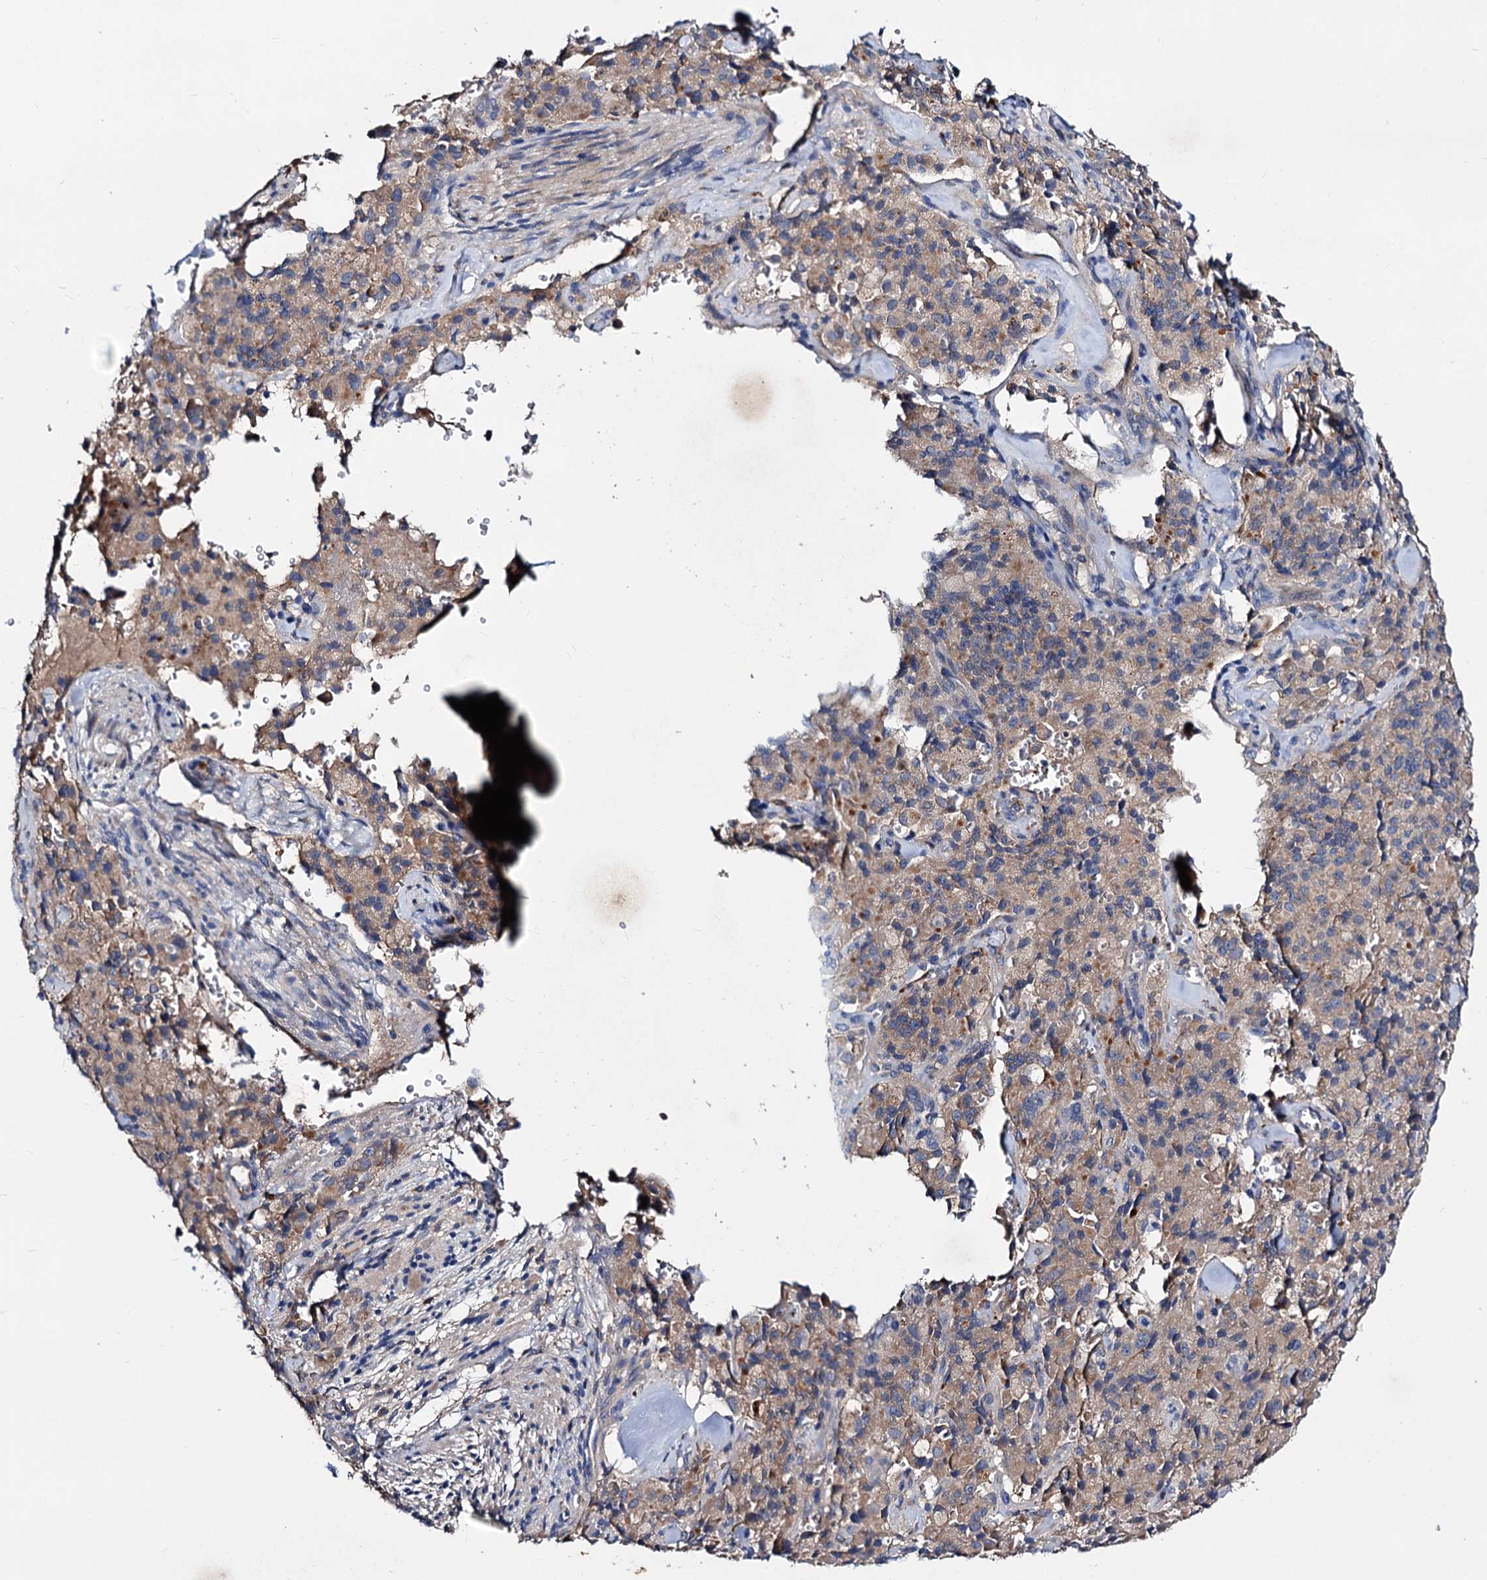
{"staining": {"intensity": "weak", "quantity": ">75%", "location": "cytoplasmic/membranous"}, "tissue": "pancreatic cancer", "cell_type": "Tumor cells", "image_type": "cancer", "snomed": [{"axis": "morphology", "description": "Adenocarcinoma, NOS"}, {"axis": "topography", "description": "Pancreas"}], "caption": "This image exhibits immunohistochemistry staining of human pancreatic adenocarcinoma, with low weak cytoplasmic/membranous staining in about >75% of tumor cells.", "gene": "ACY3", "patient": {"sex": "male", "age": 65}}